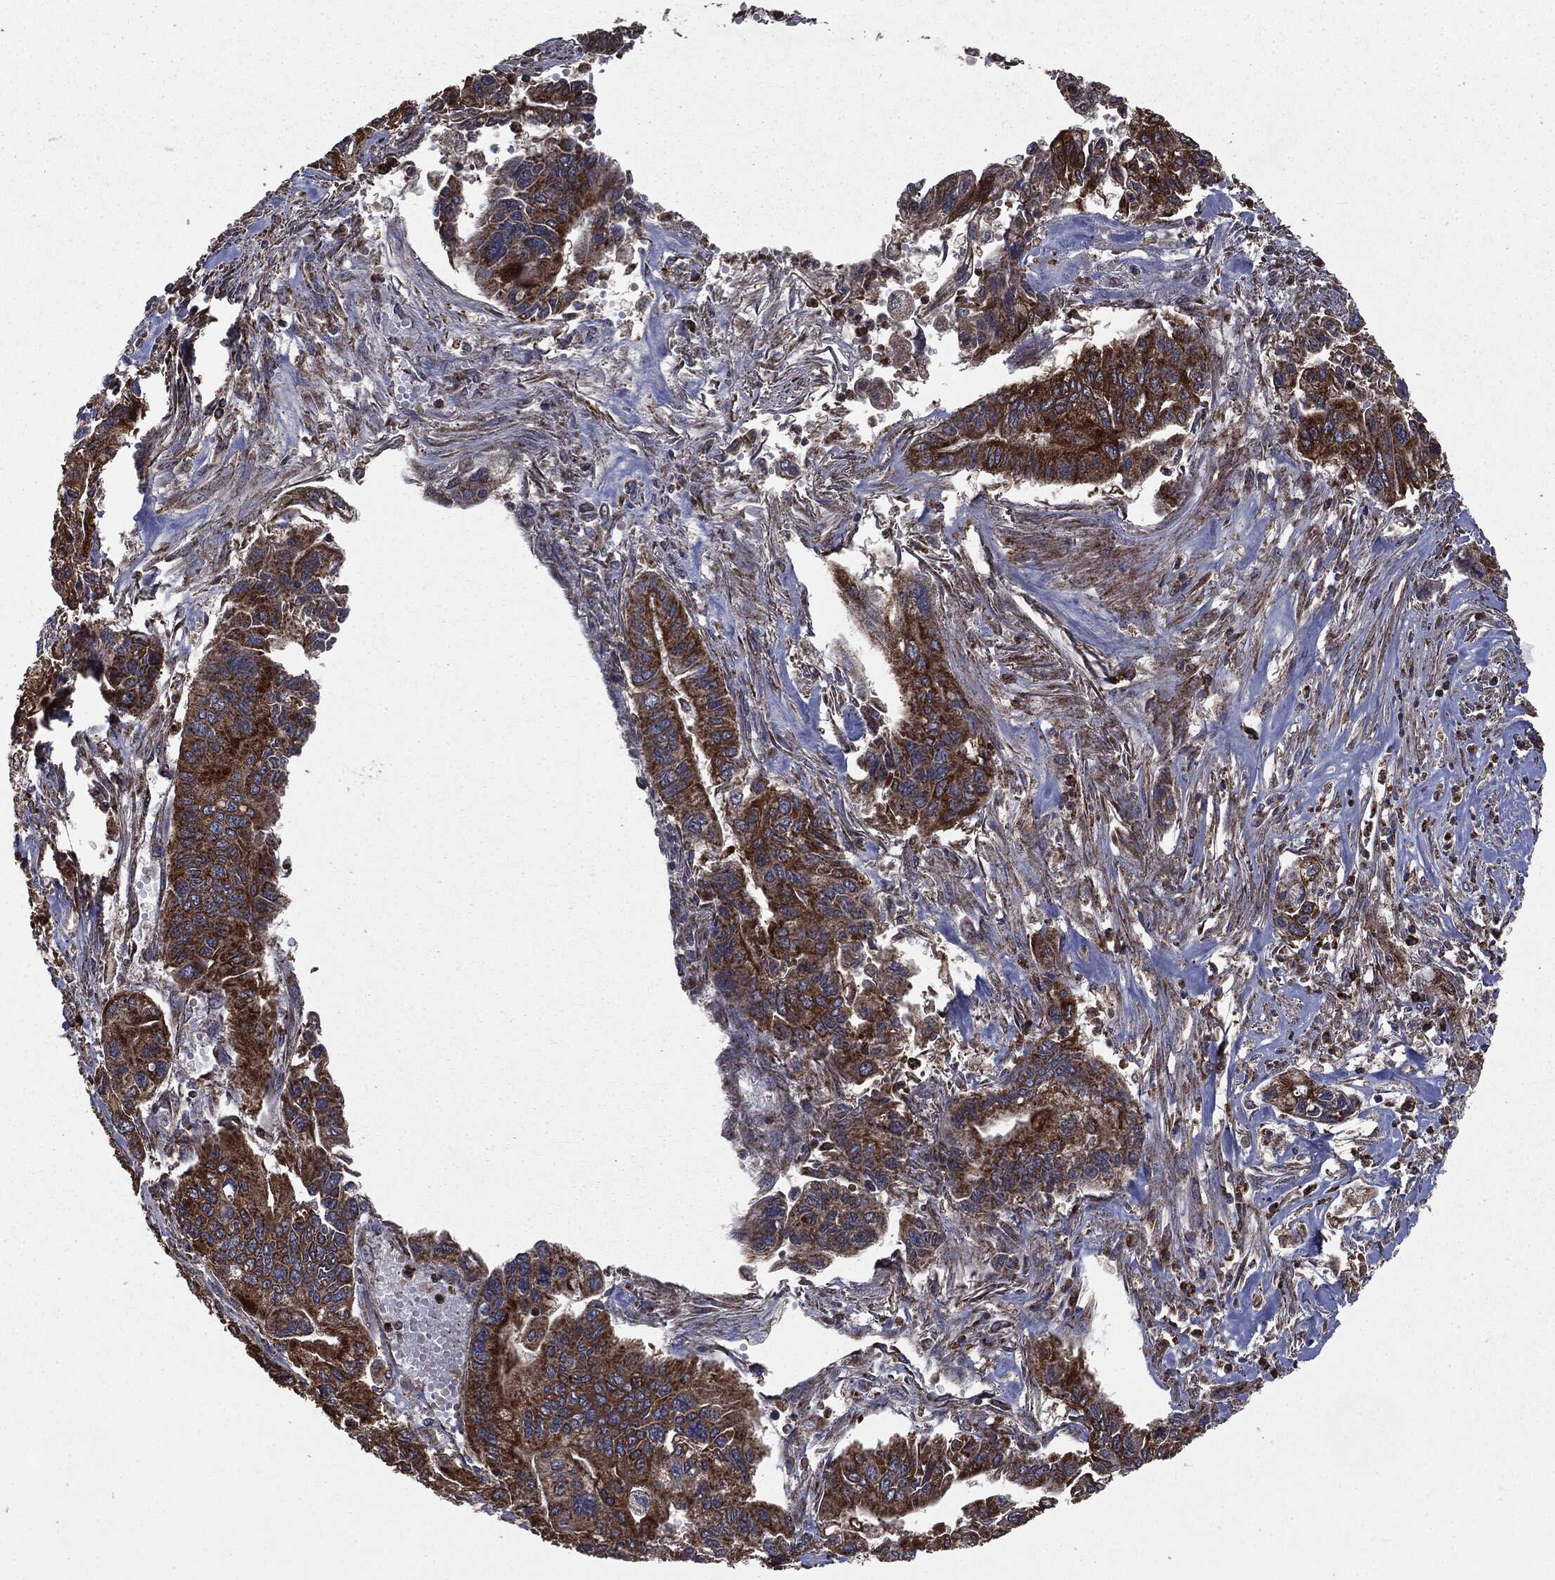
{"staining": {"intensity": "strong", "quantity": ">75%", "location": "cytoplasmic/membranous"}, "tissue": "pancreatic cancer", "cell_type": "Tumor cells", "image_type": "cancer", "snomed": [{"axis": "morphology", "description": "Adenocarcinoma, NOS"}, {"axis": "topography", "description": "Pancreas"}], "caption": "Approximately >75% of tumor cells in adenocarcinoma (pancreatic) reveal strong cytoplasmic/membranous protein expression as visualized by brown immunohistochemical staining.", "gene": "MAPK6", "patient": {"sex": "male", "age": 62}}